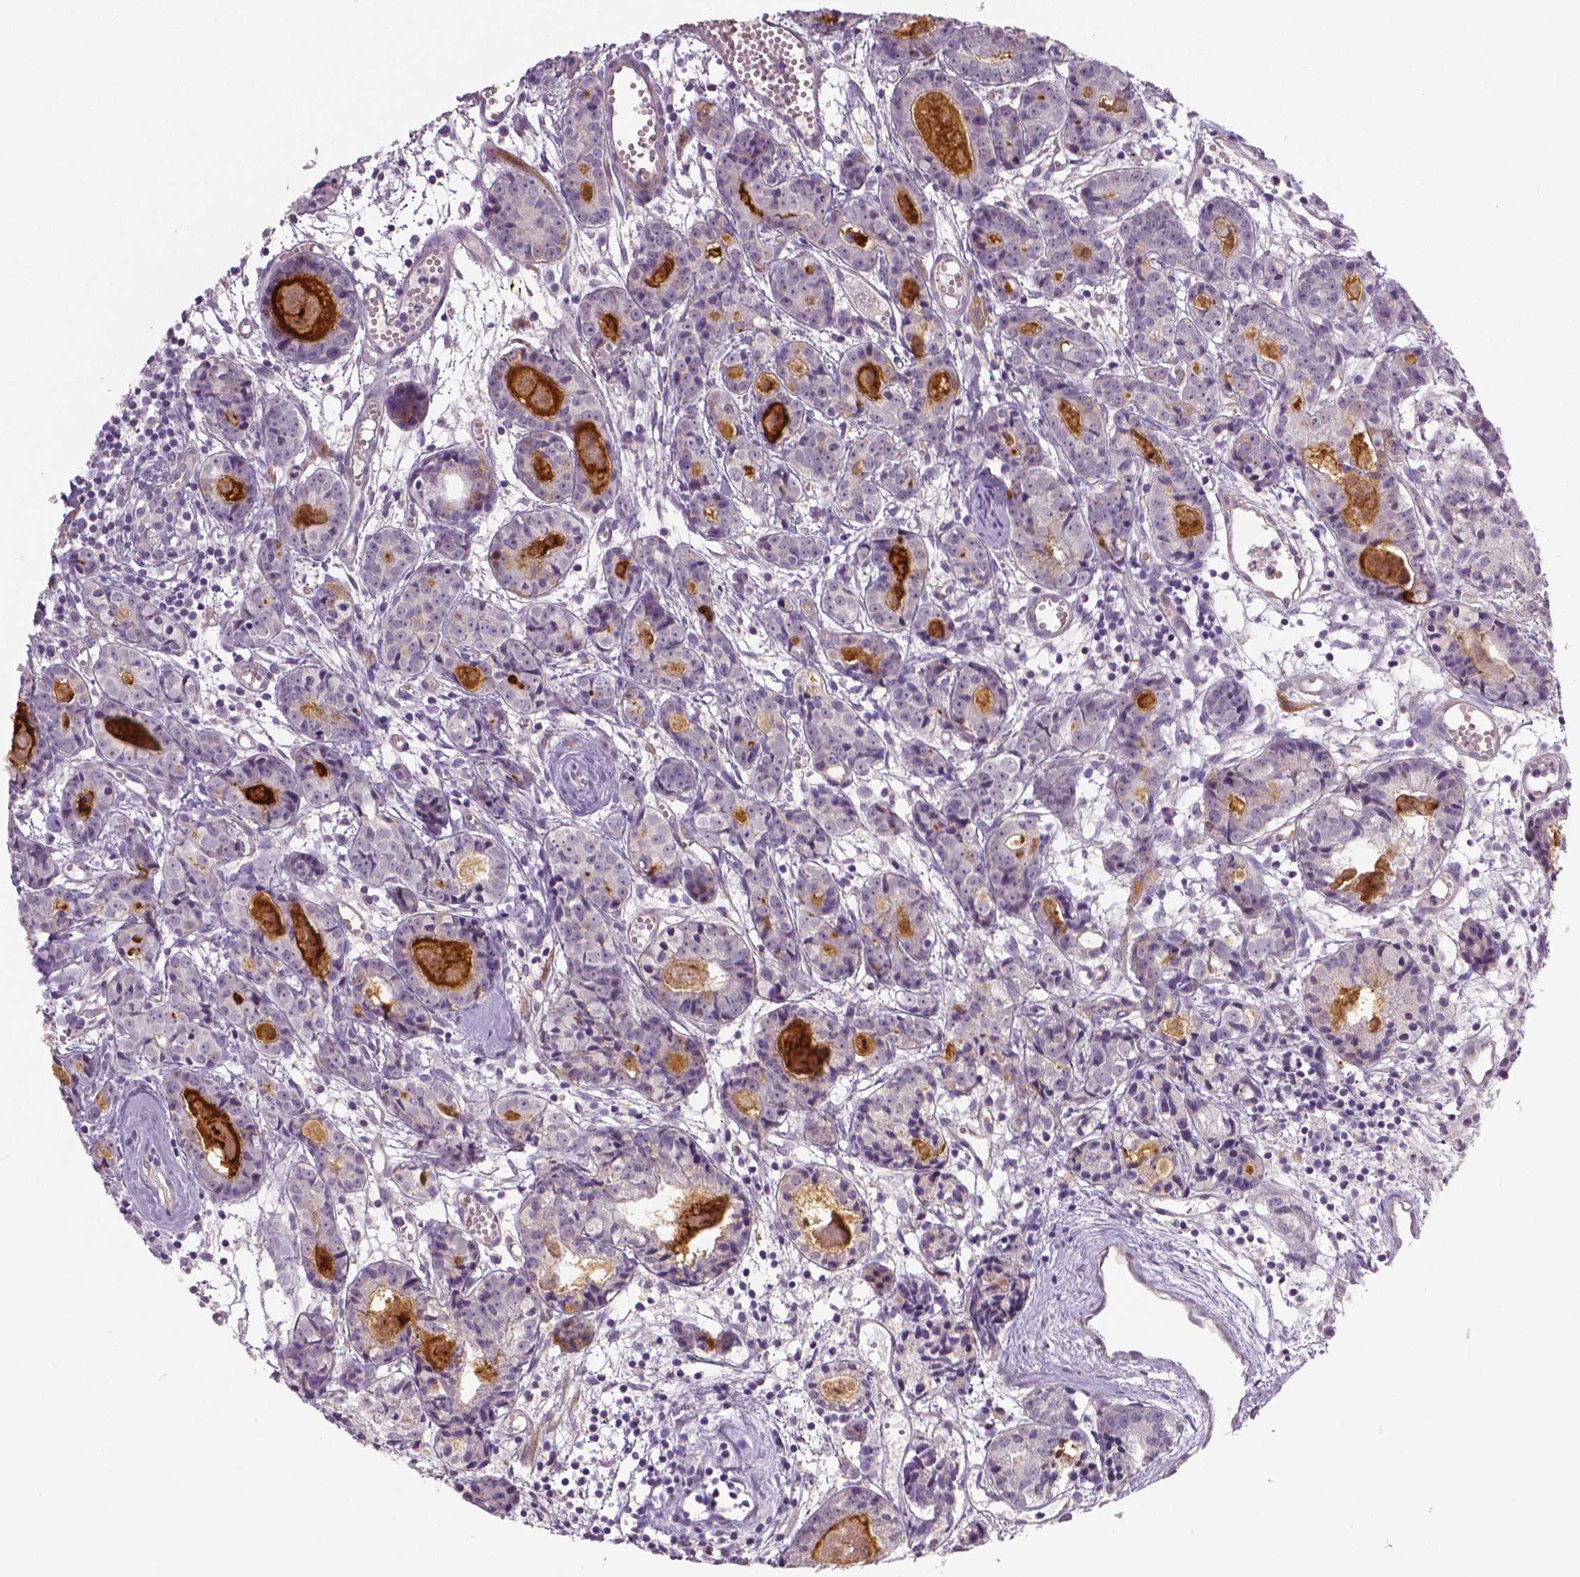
{"staining": {"intensity": "negative", "quantity": "none", "location": "none"}, "tissue": "prostate cancer", "cell_type": "Tumor cells", "image_type": "cancer", "snomed": [{"axis": "morphology", "description": "Adenocarcinoma, Medium grade"}, {"axis": "topography", "description": "Prostate"}], "caption": "DAB immunohistochemical staining of prostate cancer reveals no significant positivity in tumor cells.", "gene": "FLT1", "patient": {"sex": "male", "age": 74}}